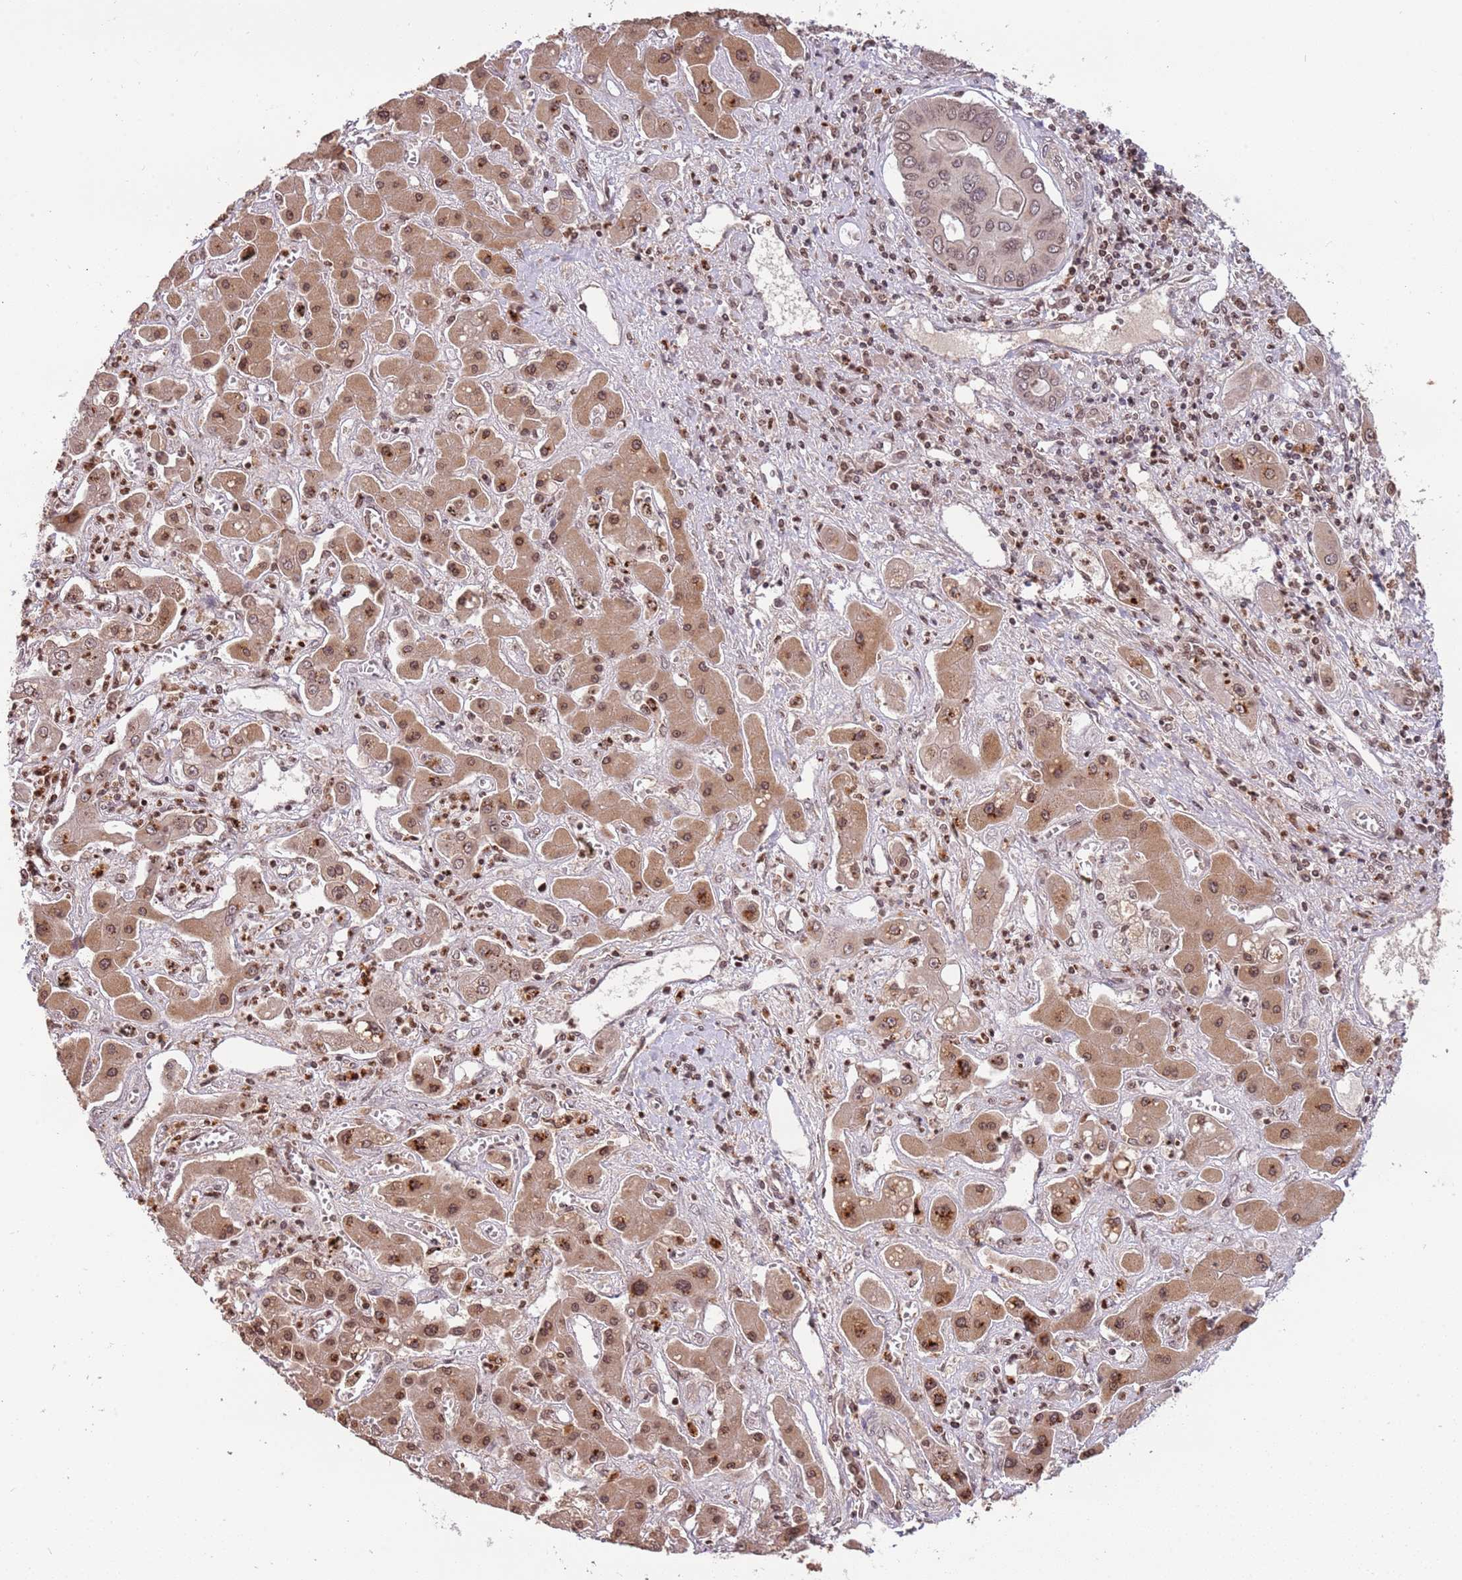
{"staining": {"intensity": "moderate", "quantity": ">75%", "location": "cytoplasmic/membranous,nuclear"}, "tissue": "liver cancer", "cell_type": "Tumor cells", "image_type": "cancer", "snomed": [{"axis": "morphology", "description": "Cholangiocarcinoma"}, {"axis": "topography", "description": "Liver"}], "caption": "Protein expression by IHC shows moderate cytoplasmic/membranous and nuclear staining in approximately >75% of tumor cells in liver cancer.", "gene": "SAMSN1", "patient": {"sex": "male", "age": 67}}